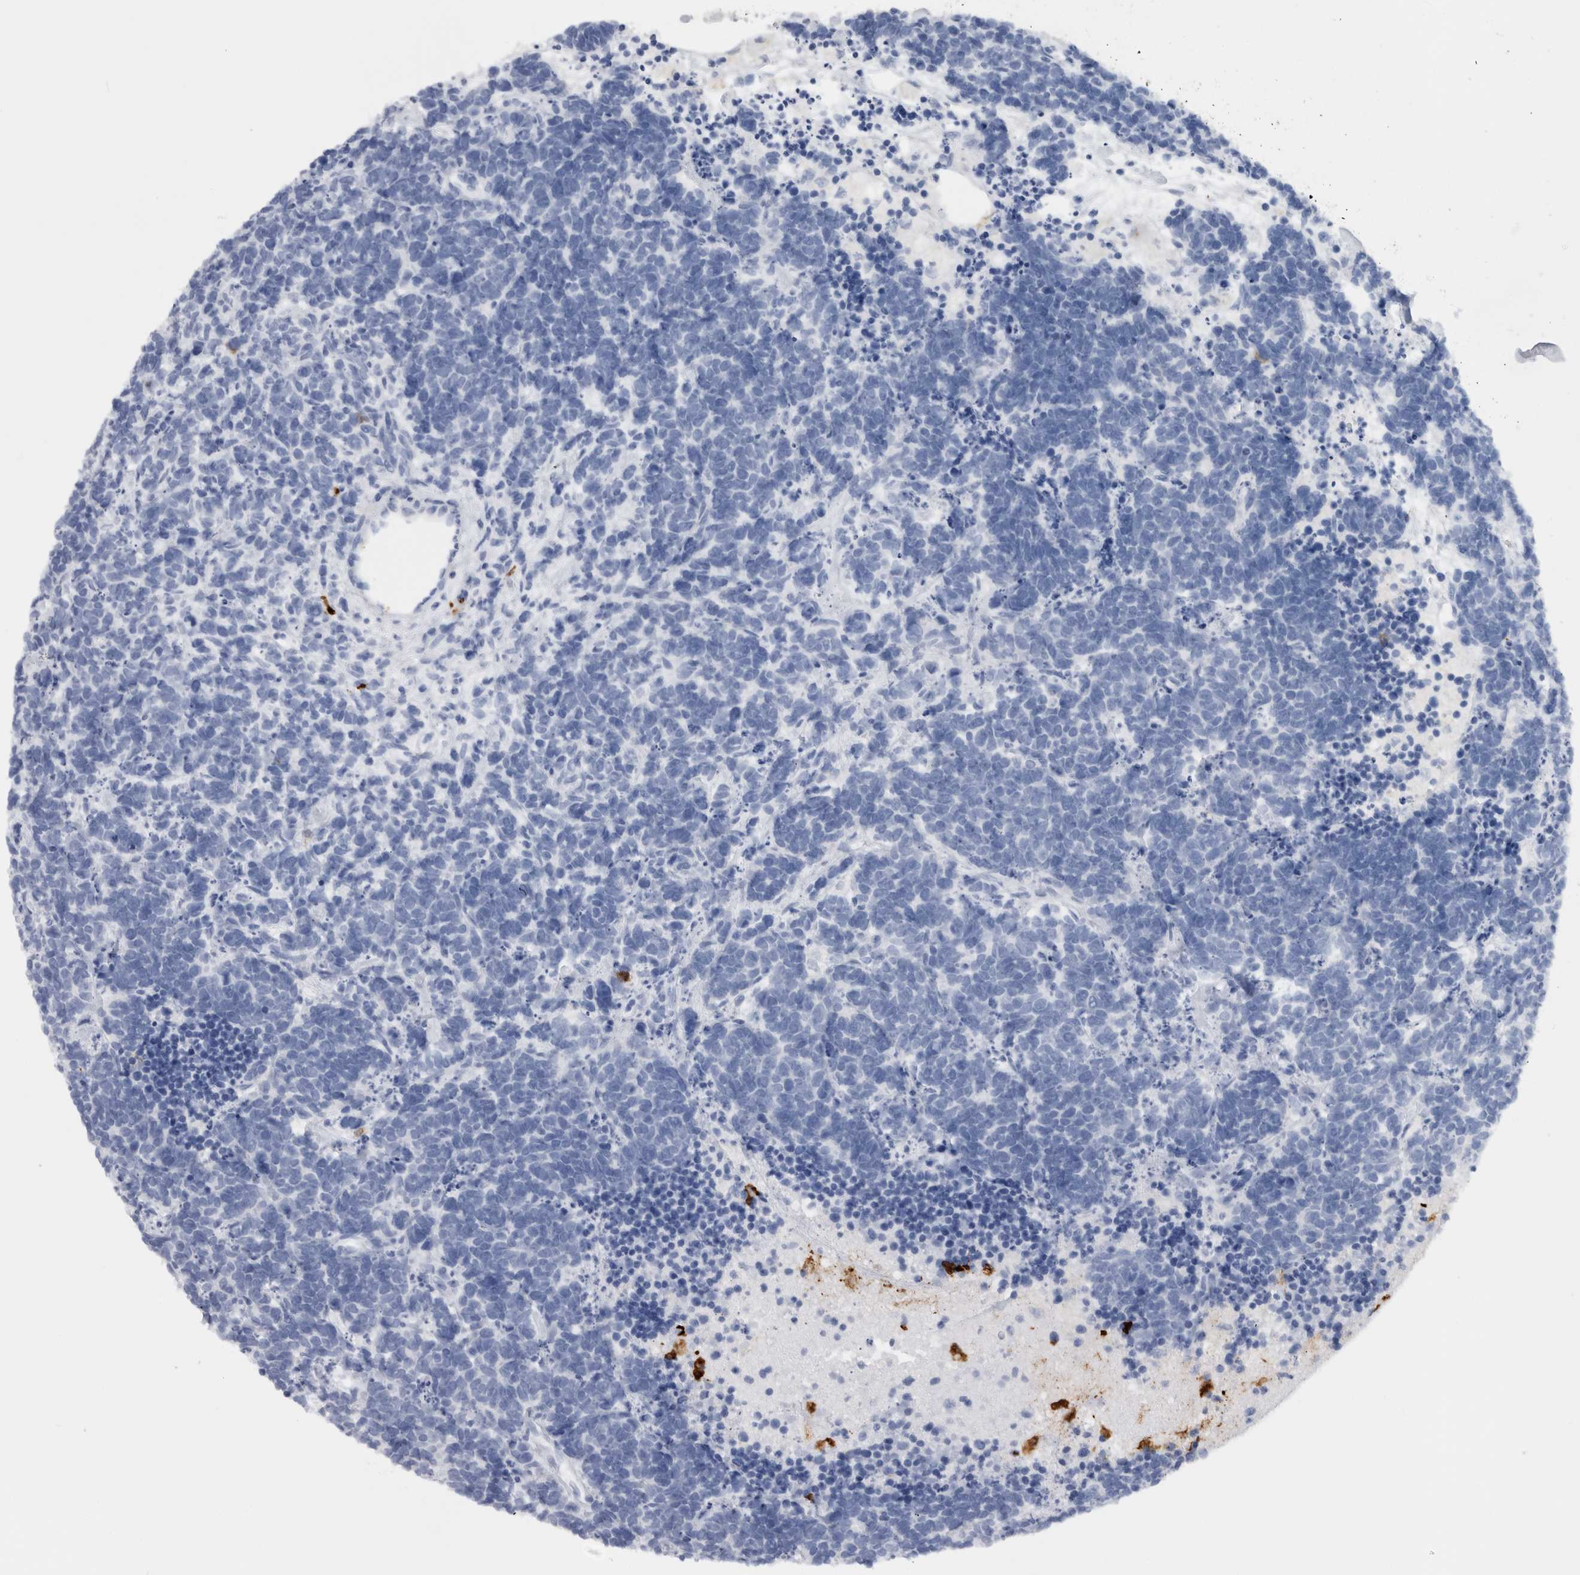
{"staining": {"intensity": "negative", "quantity": "none", "location": "none"}, "tissue": "carcinoid", "cell_type": "Tumor cells", "image_type": "cancer", "snomed": [{"axis": "morphology", "description": "Carcinoma, NOS"}, {"axis": "morphology", "description": "Carcinoid, malignant, NOS"}, {"axis": "topography", "description": "Urinary bladder"}], "caption": "Immunohistochemistry histopathology image of carcinoid stained for a protein (brown), which demonstrates no staining in tumor cells. The staining is performed using DAB brown chromogen with nuclei counter-stained in using hematoxylin.", "gene": "S100A8", "patient": {"sex": "male", "age": 57}}